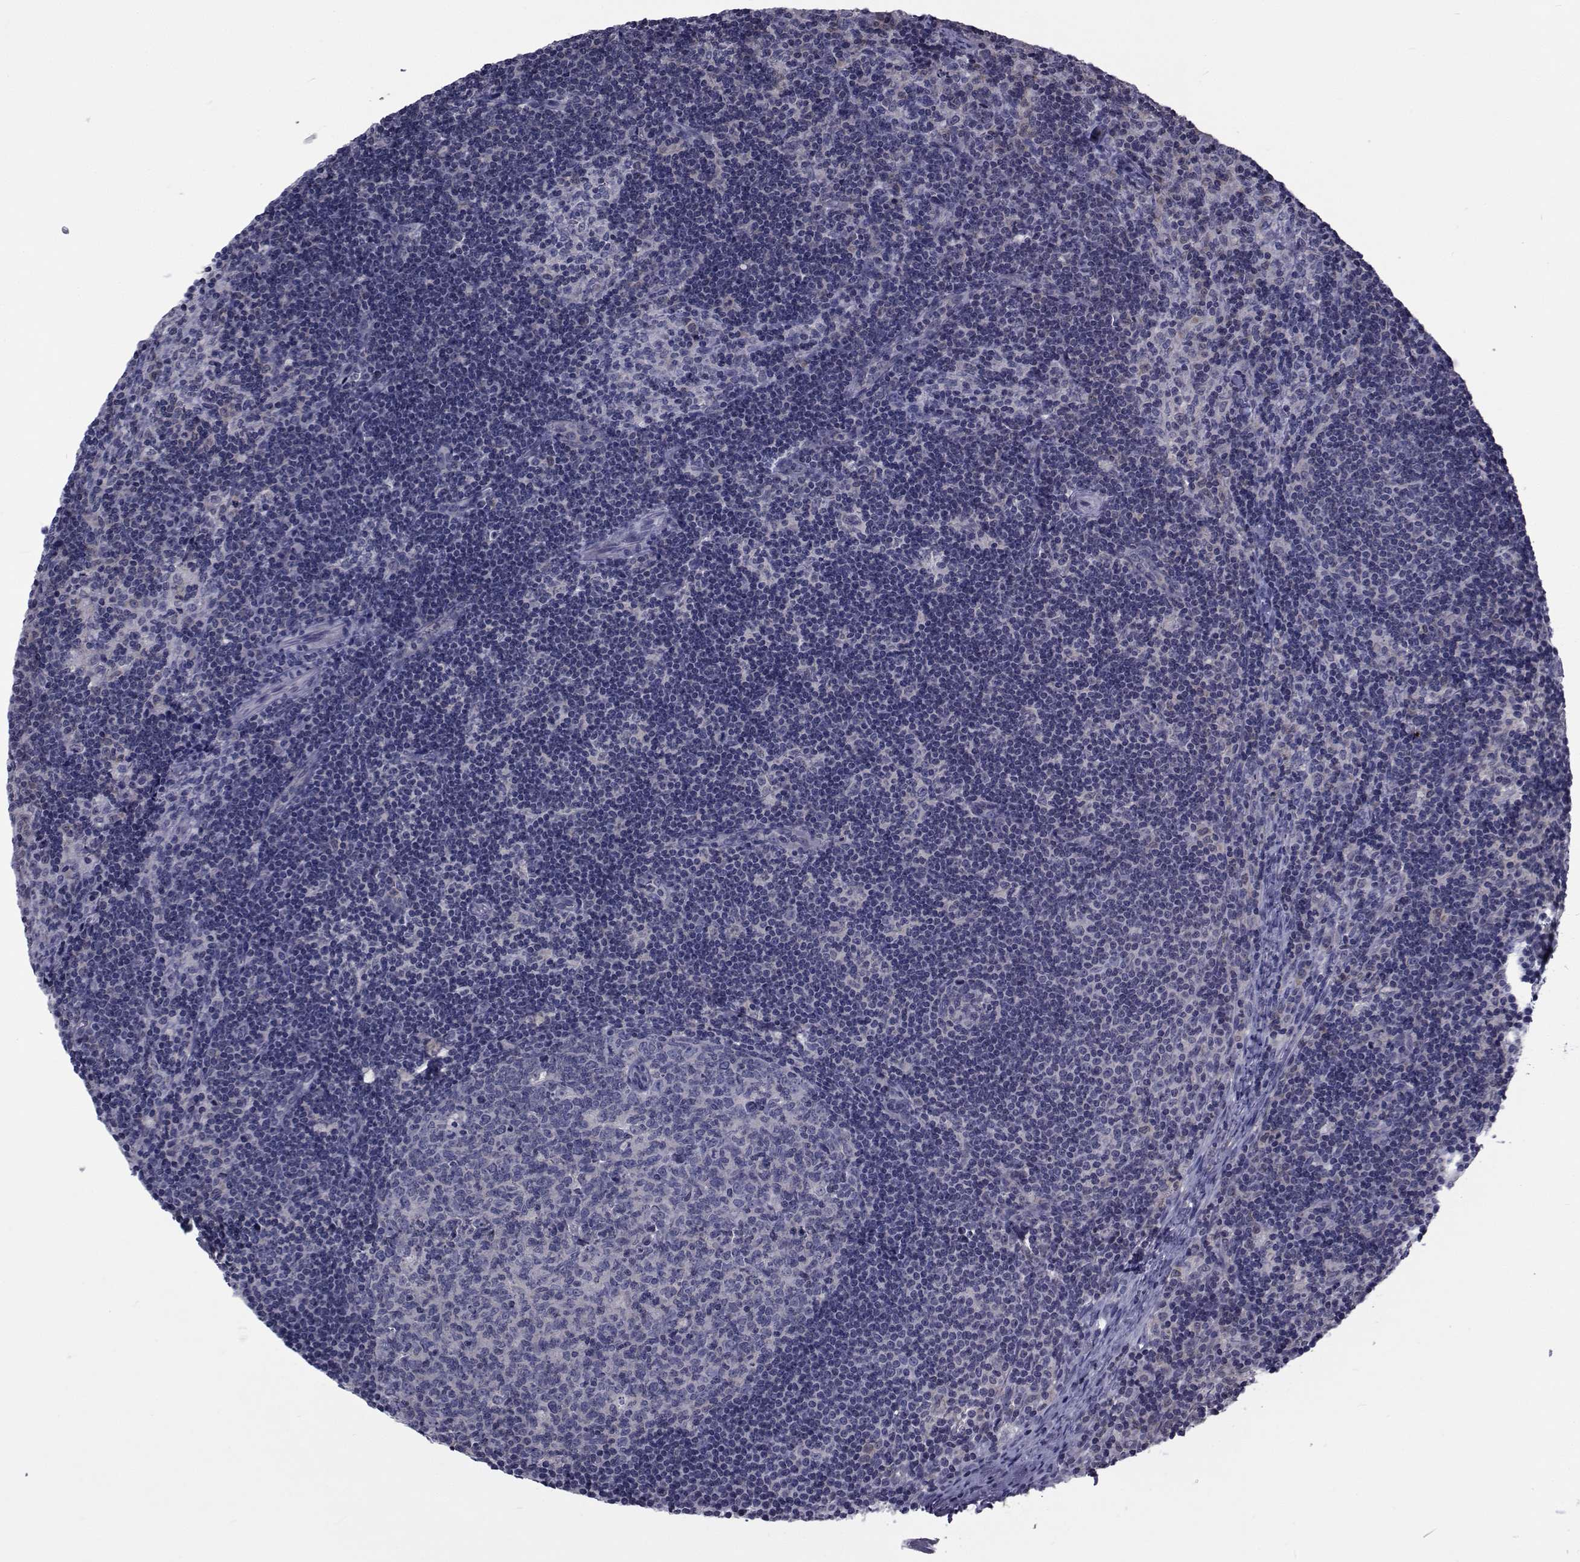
{"staining": {"intensity": "negative", "quantity": "none", "location": "none"}, "tissue": "lymph node", "cell_type": "Germinal center cells", "image_type": "normal", "snomed": [{"axis": "morphology", "description": "Normal tissue, NOS"}, {"axis": "topography", "description": "Lymph node"}], "caption": "IHC photomicrograph of benign human lymph node stained for a protein (brown), which displays no staining in germinal center cells. The staining is performed using DAB (3,3'-diaminobenzidine) brown chromogen with nuclei counter-stained in using hematoxylin.", "gene": "SLC30A10", "patient": {"sex": "female", "age": 34}}